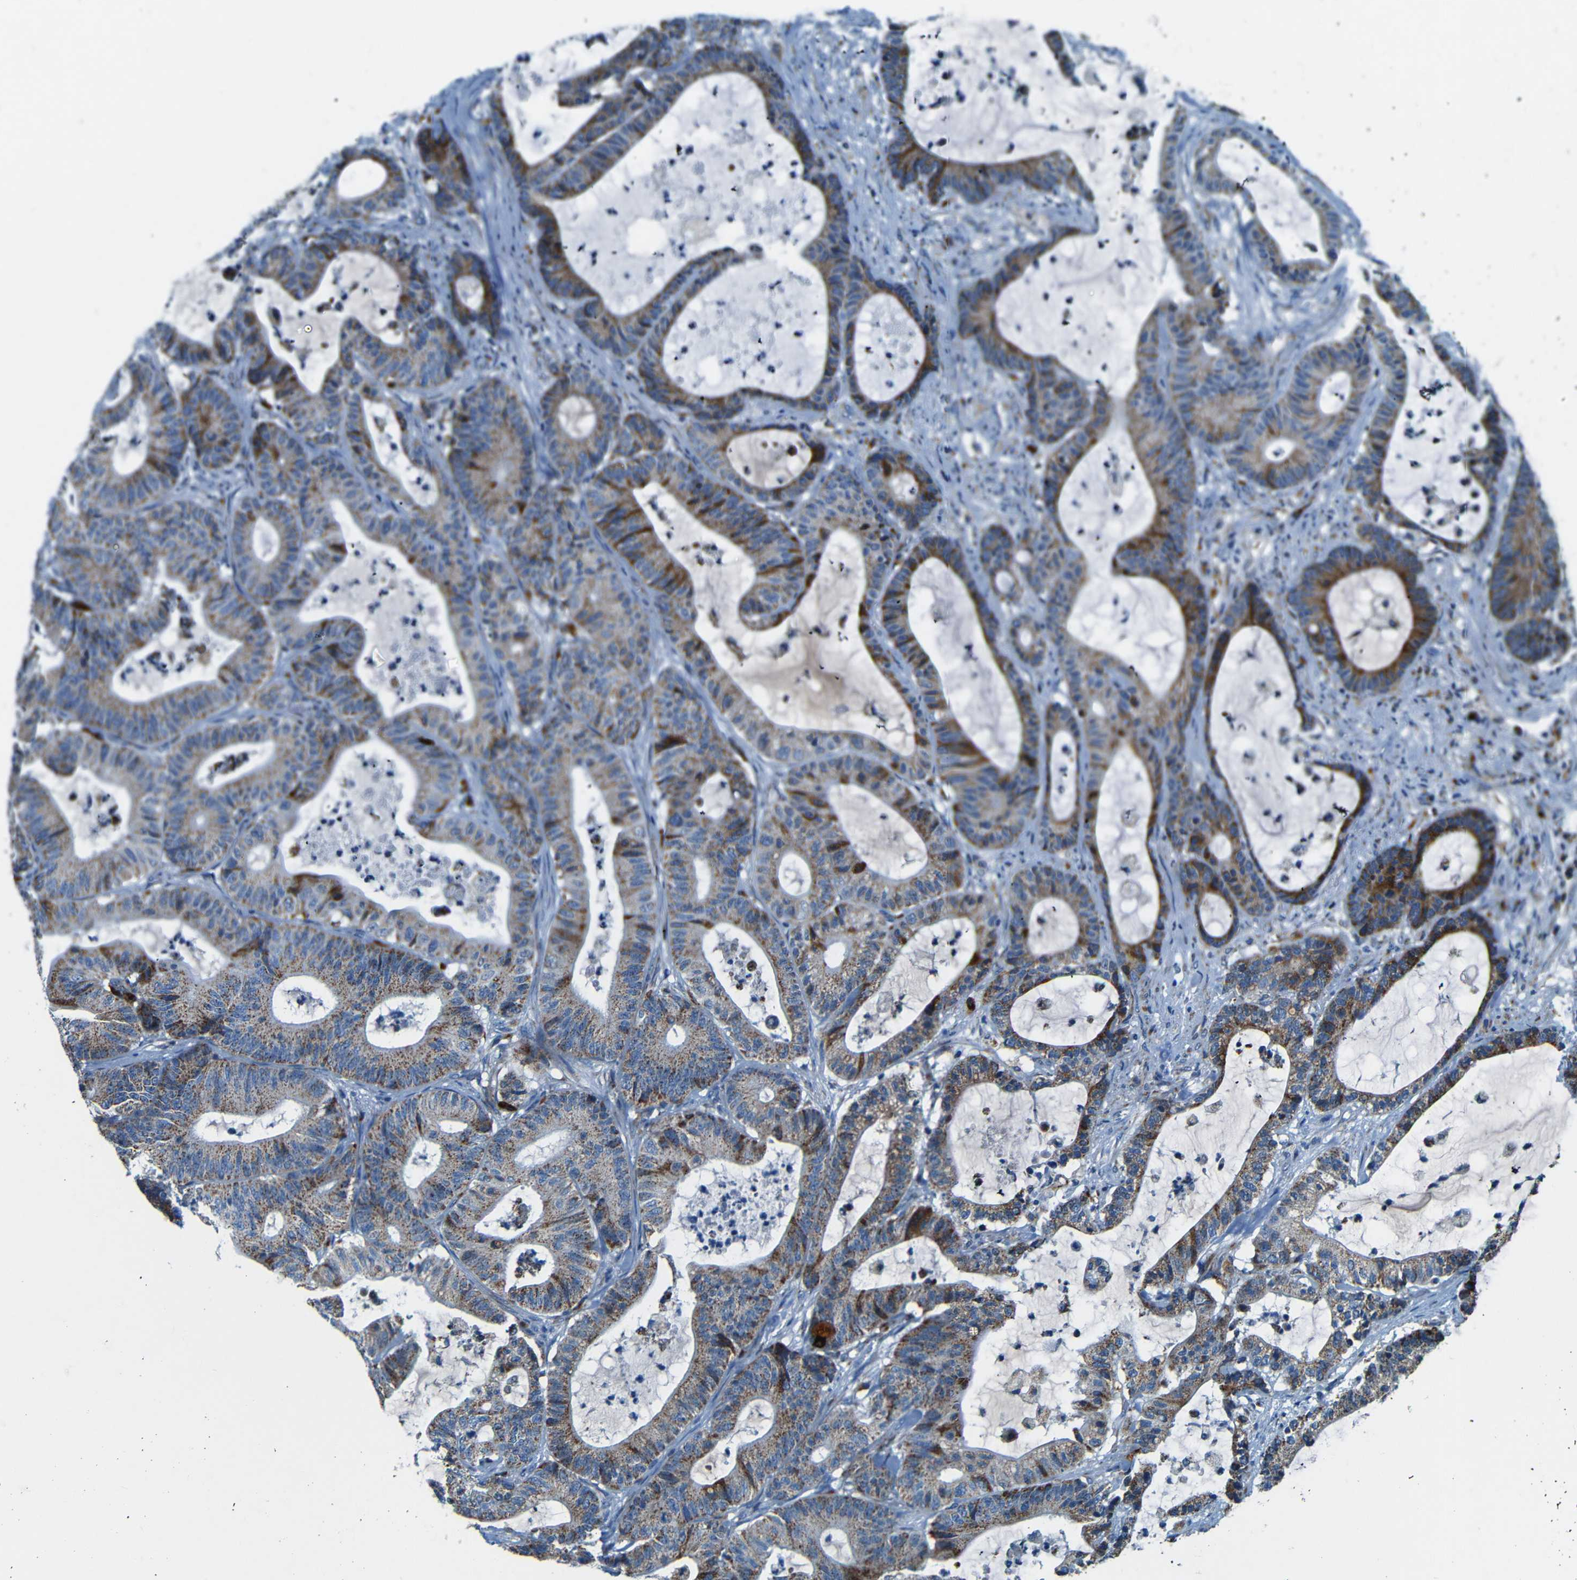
{"staining": {"intensity": "strong", "quantity": "25%-75%", "location": "cytoplasmic/membranous"}, "tissue": "colorectal cancer", "cell_type": "Tumor cells", "image_type": "cancer", "snomed": [{"axis": "morphology", "description": "Adenocarcinoma, NOS"}, {"axis": "topography", "description": "Colon"}], "caption": "Tumor cells show strong cytoplasmic/membranous positivity in approximately 25%-75% of cells in adenocarcinoma (colorectal).", "gene": "WSCD2", "patient": {"sex": "female", "age": 84}}